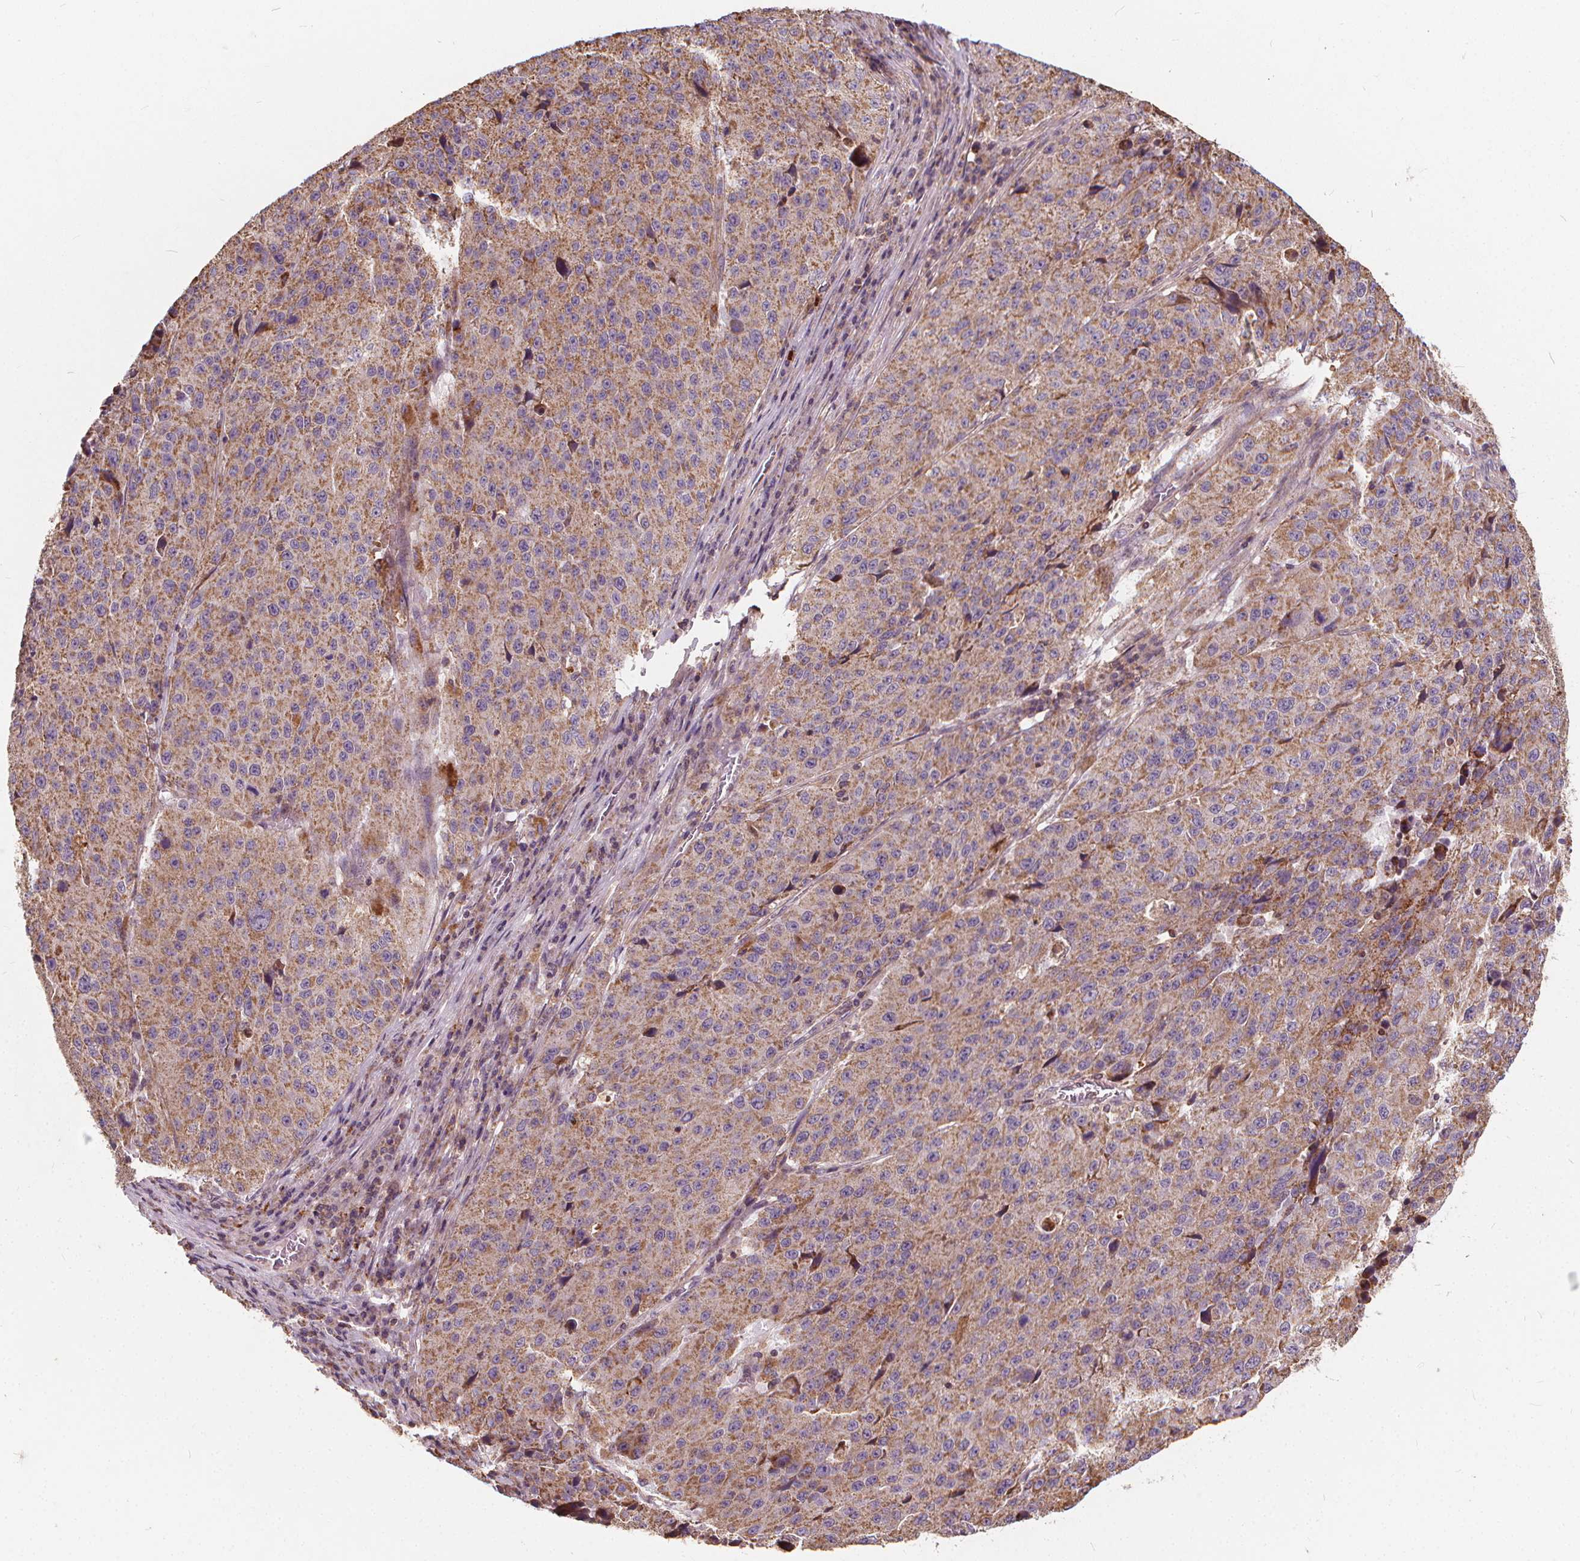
{"staining": {"intensity": "moderate", "quantity": ">75%", "location": "cytoplasmic/membranous"}, "tissue": "stomach cancer", "cell_type": "Tumor cells", "image_type": "cancer", "snomed": [{"axis": "morphology", "description": "Adenocarcinoma, NOS"}, {"axis": "topography", "description": "Stomach"}], "caption": "High-magnification brightfield microscopy of stomach cancer stained with DAB (3,3'-diaminobenzidine) (brown) and counterstained with hematoxylin (blue). tumor cells exhibit moderate cytoplasmic/membranous staining is appreciated in approximately>75% of cells. (brown staining indicates protein expression, while blue staining denotes nuclei).", "gene": "ORAI2", "patient": {"sex": "male", "age": 71}}